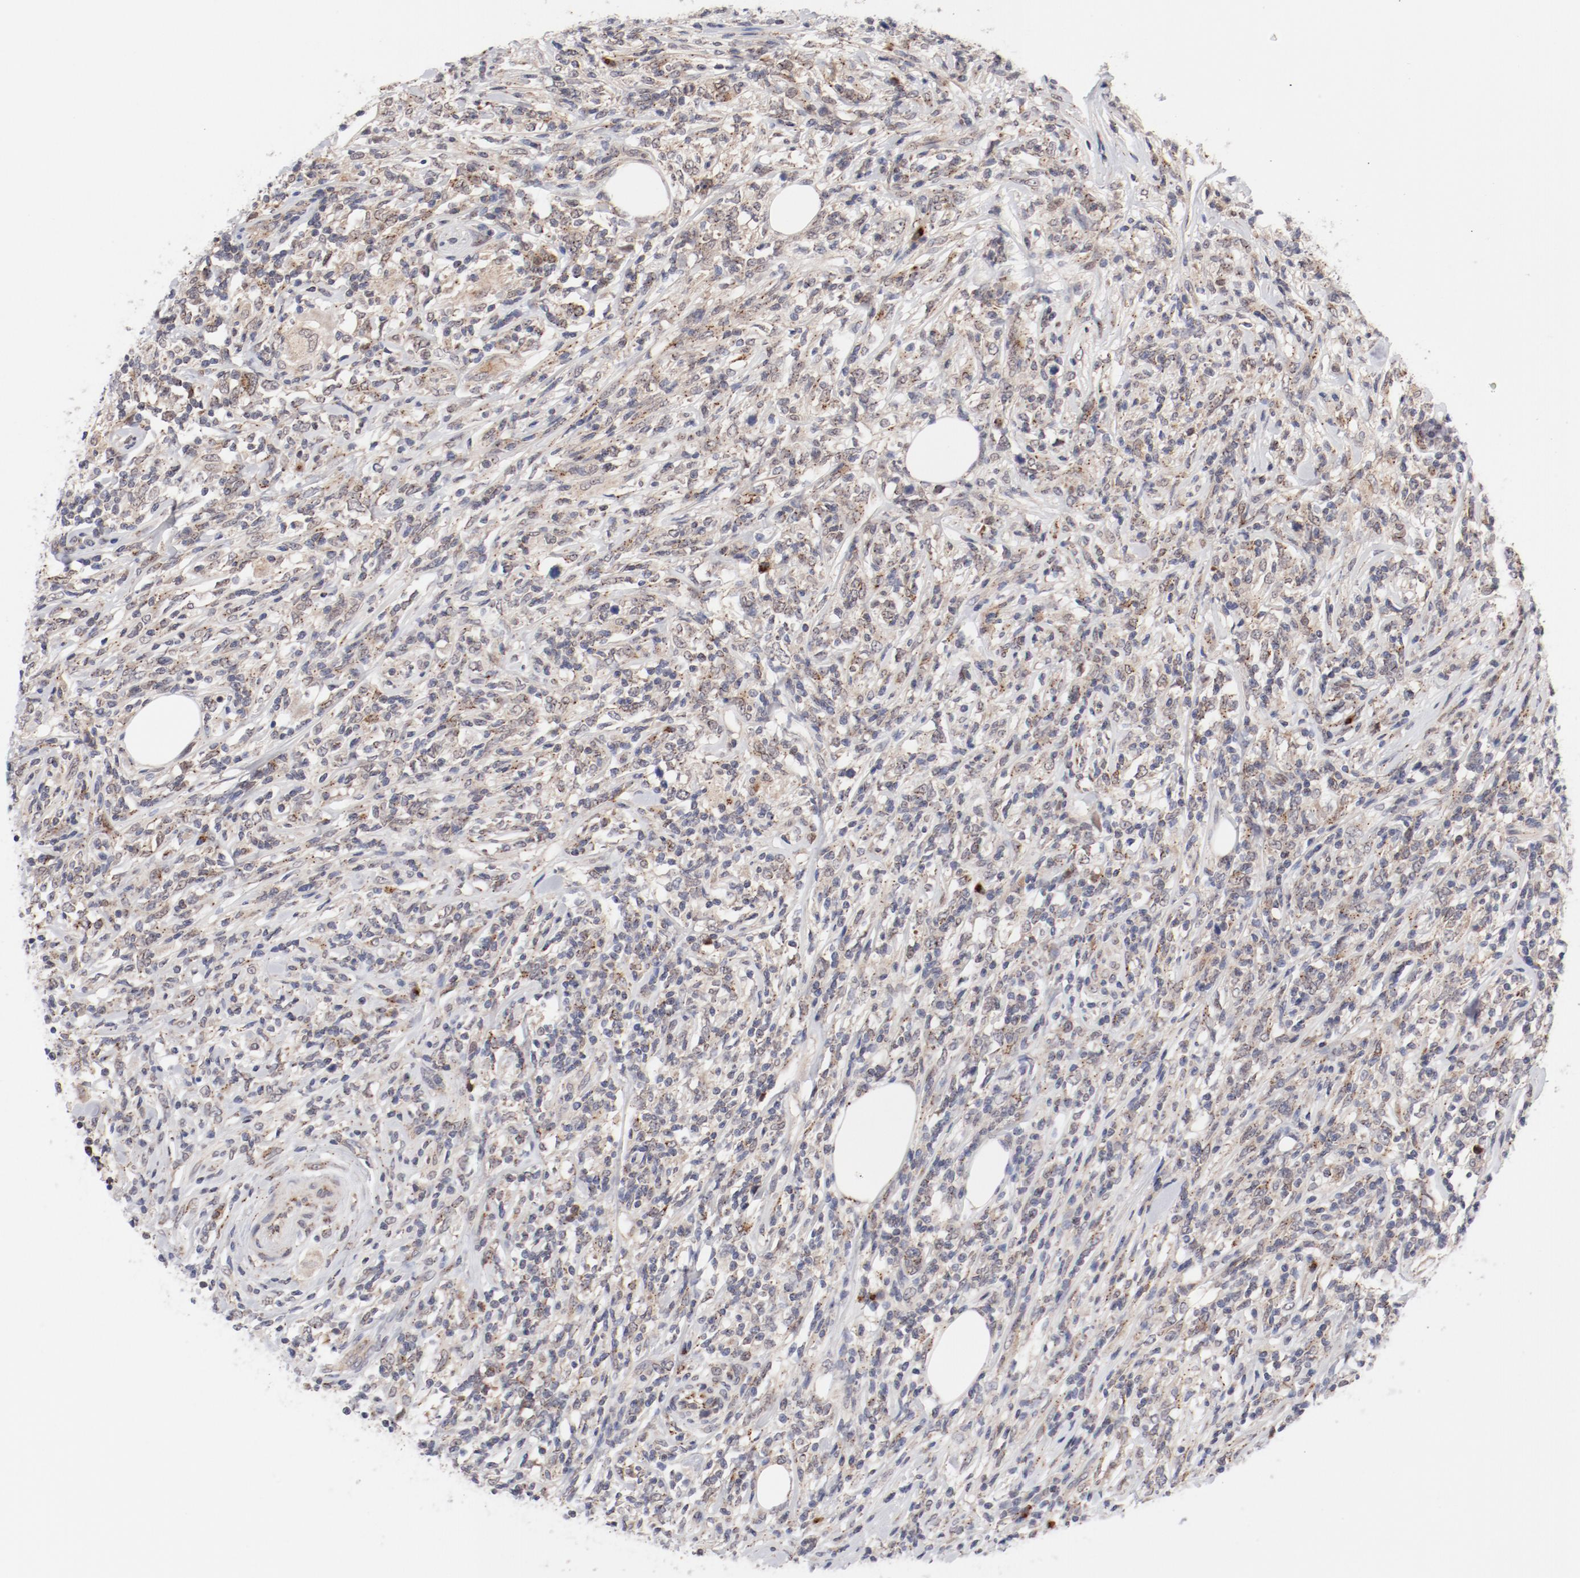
{"staining": {"intensity": "negative", "quantity": "none", "location": "none"}, "tissue": "lymphoma", "cell_type": "Tumor cells", "image_type": "cancer", "snomed": [{"axis": "morphology", "description": "Malignant lymphoma, non-Hodgkin's type, High grade"}, {"axis": "topography", "description": "Lymph node"}], "caption": "Micrograph shows no significant protein staining in tumor cells of high-grade malignant lymphoma, non-Hodgkin's type.", "gene": "RPL12", "patient": {"sex": "female", "age": 84}}